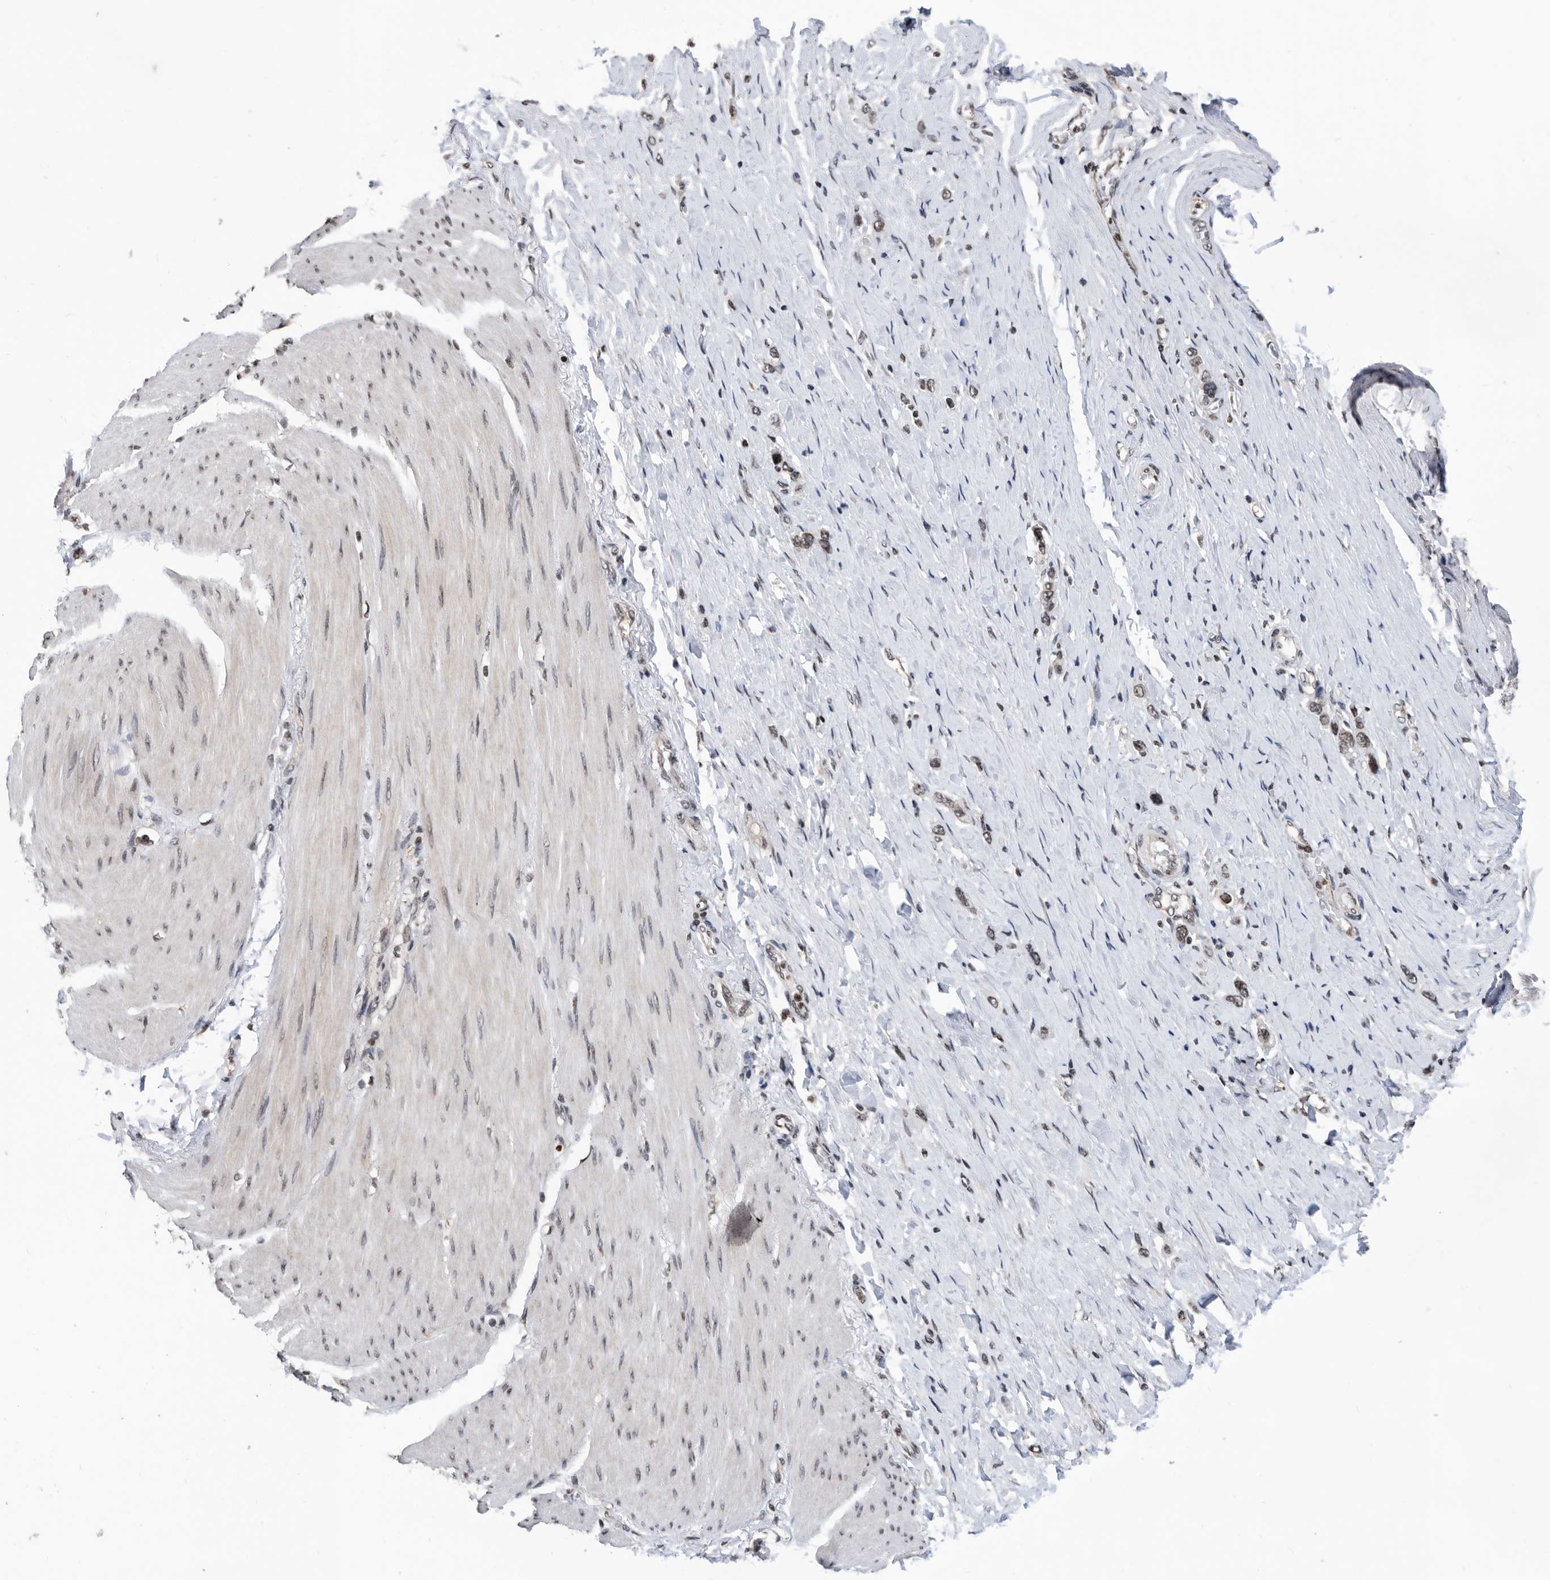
{"staining": {"intensity": "weak", "quantity": ">75%", "location": "nuclear"}, "tissue": "stomach cancer", "cell_type": "Tumor cells", "image_type": "cancer", "snomed": [{"axis": "morphology", "description": "Adenocarcinoma, NOS"}, {"axis": "topography", "description": "Stomach"}], "caption": "High-magnification brightfield microscopy of adenocarcinoma (stomach) stained with DAB (3,3'-diaminobenzidine) (brown) and counterstained with hematoxylin (blue). tumor cells exhibit weak nuclear positivity is seen in approximately>75% of cells. Using DAB (3,3'-diaminobenzidine) (brown) and hematoxylin (blue) stains, captured at high magnification using brightfield microscopy.", "gene": "SNRNP48", "patient": {"sex": "female", "age": 65}}